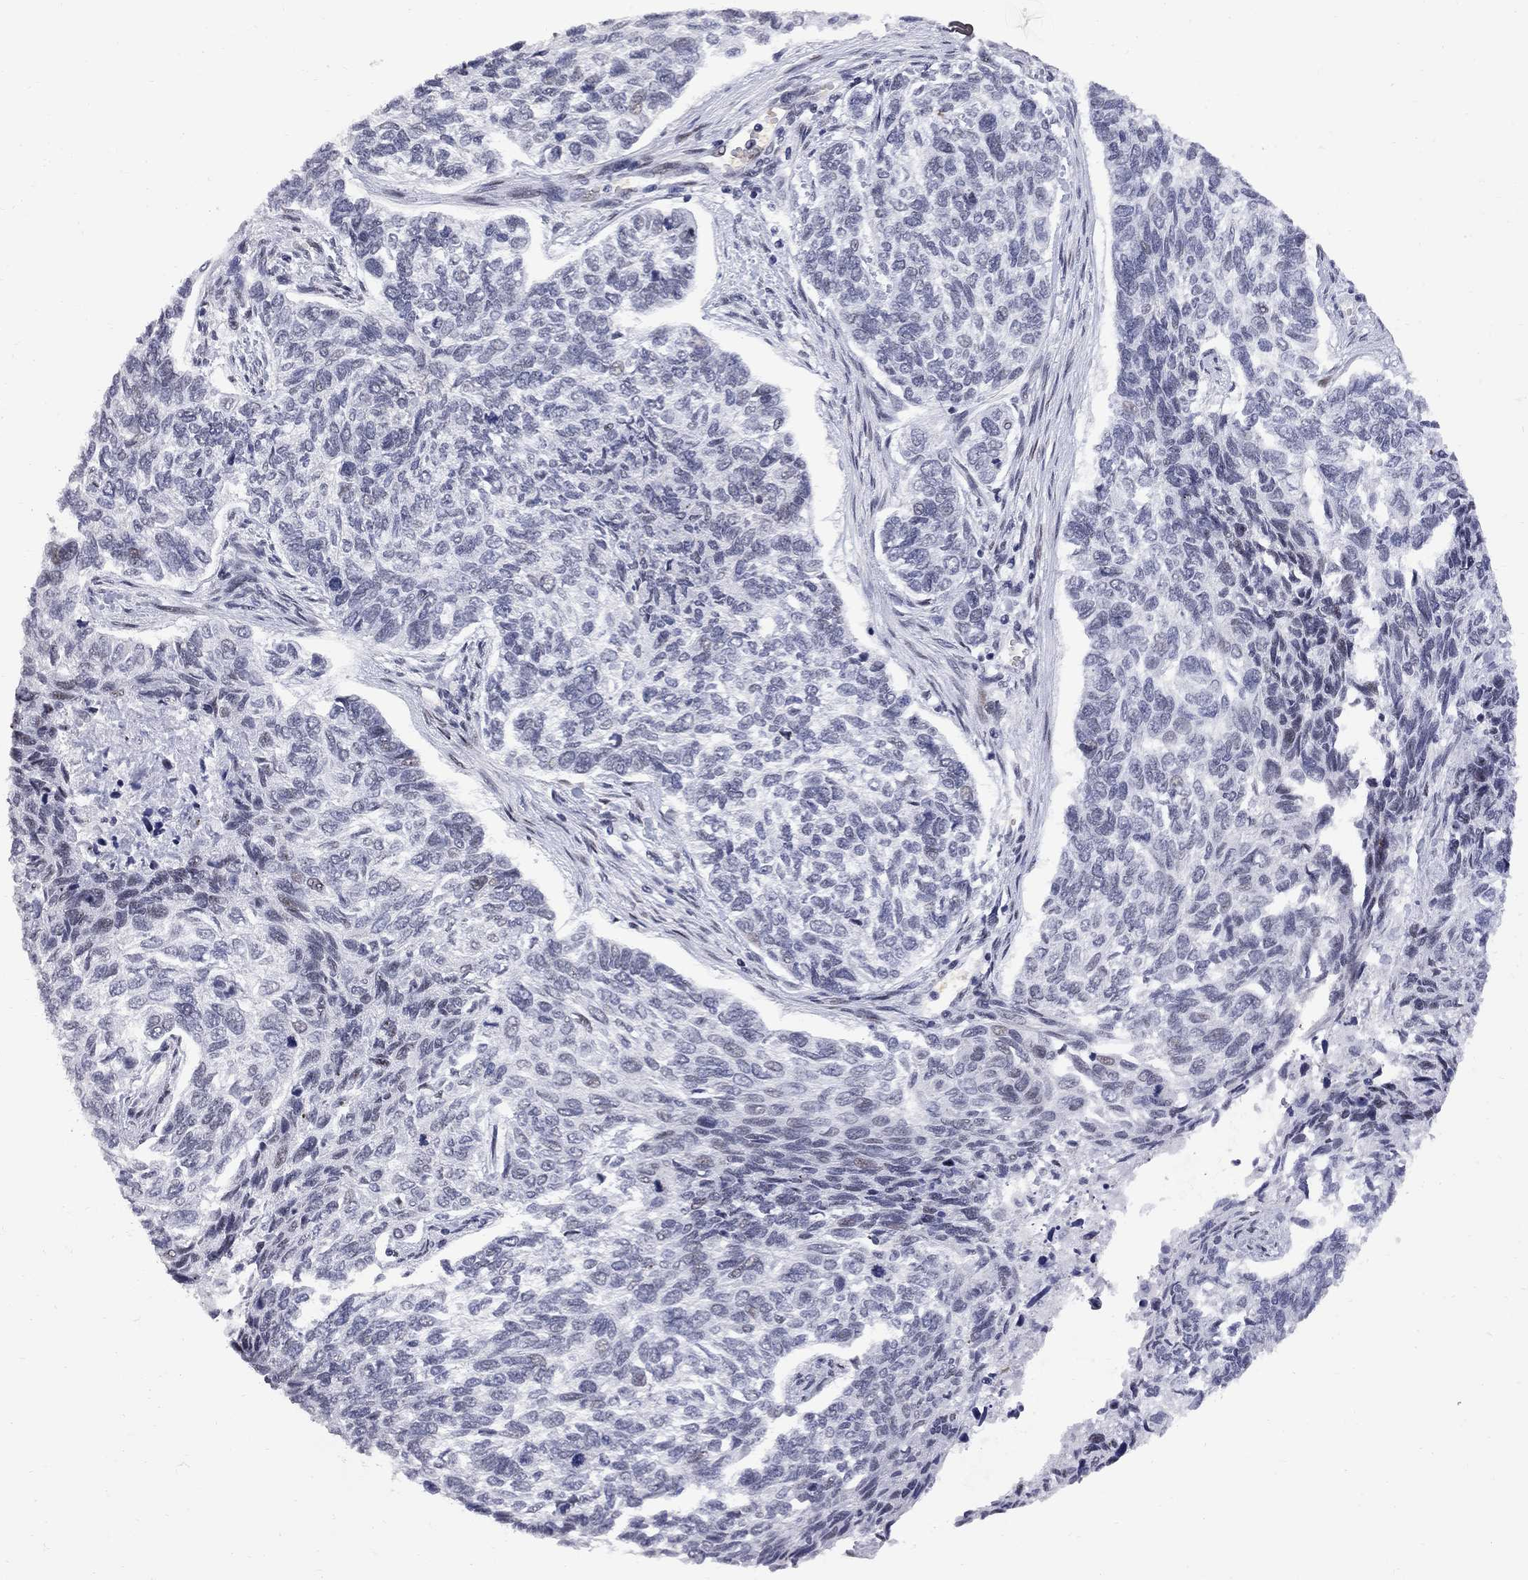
{"staining": {"intensity": "weak", "quantity": "<25%", "location": "nuclear"}, "tissue": "skin cancer", "cell_type": "Tumor cells", "image_type": "cancer", "snomed": [{"axis": "morphology", "description": "Basal cell carcinoma"}, {"axis": "topography", "description": "Skin"}], "caption": "Tumor cells are negative for brown protein staining in skin cancer (basal cell carcinoma).", "gene": "ZBTB47", "patient": {"sex": "female", "age": 65}}